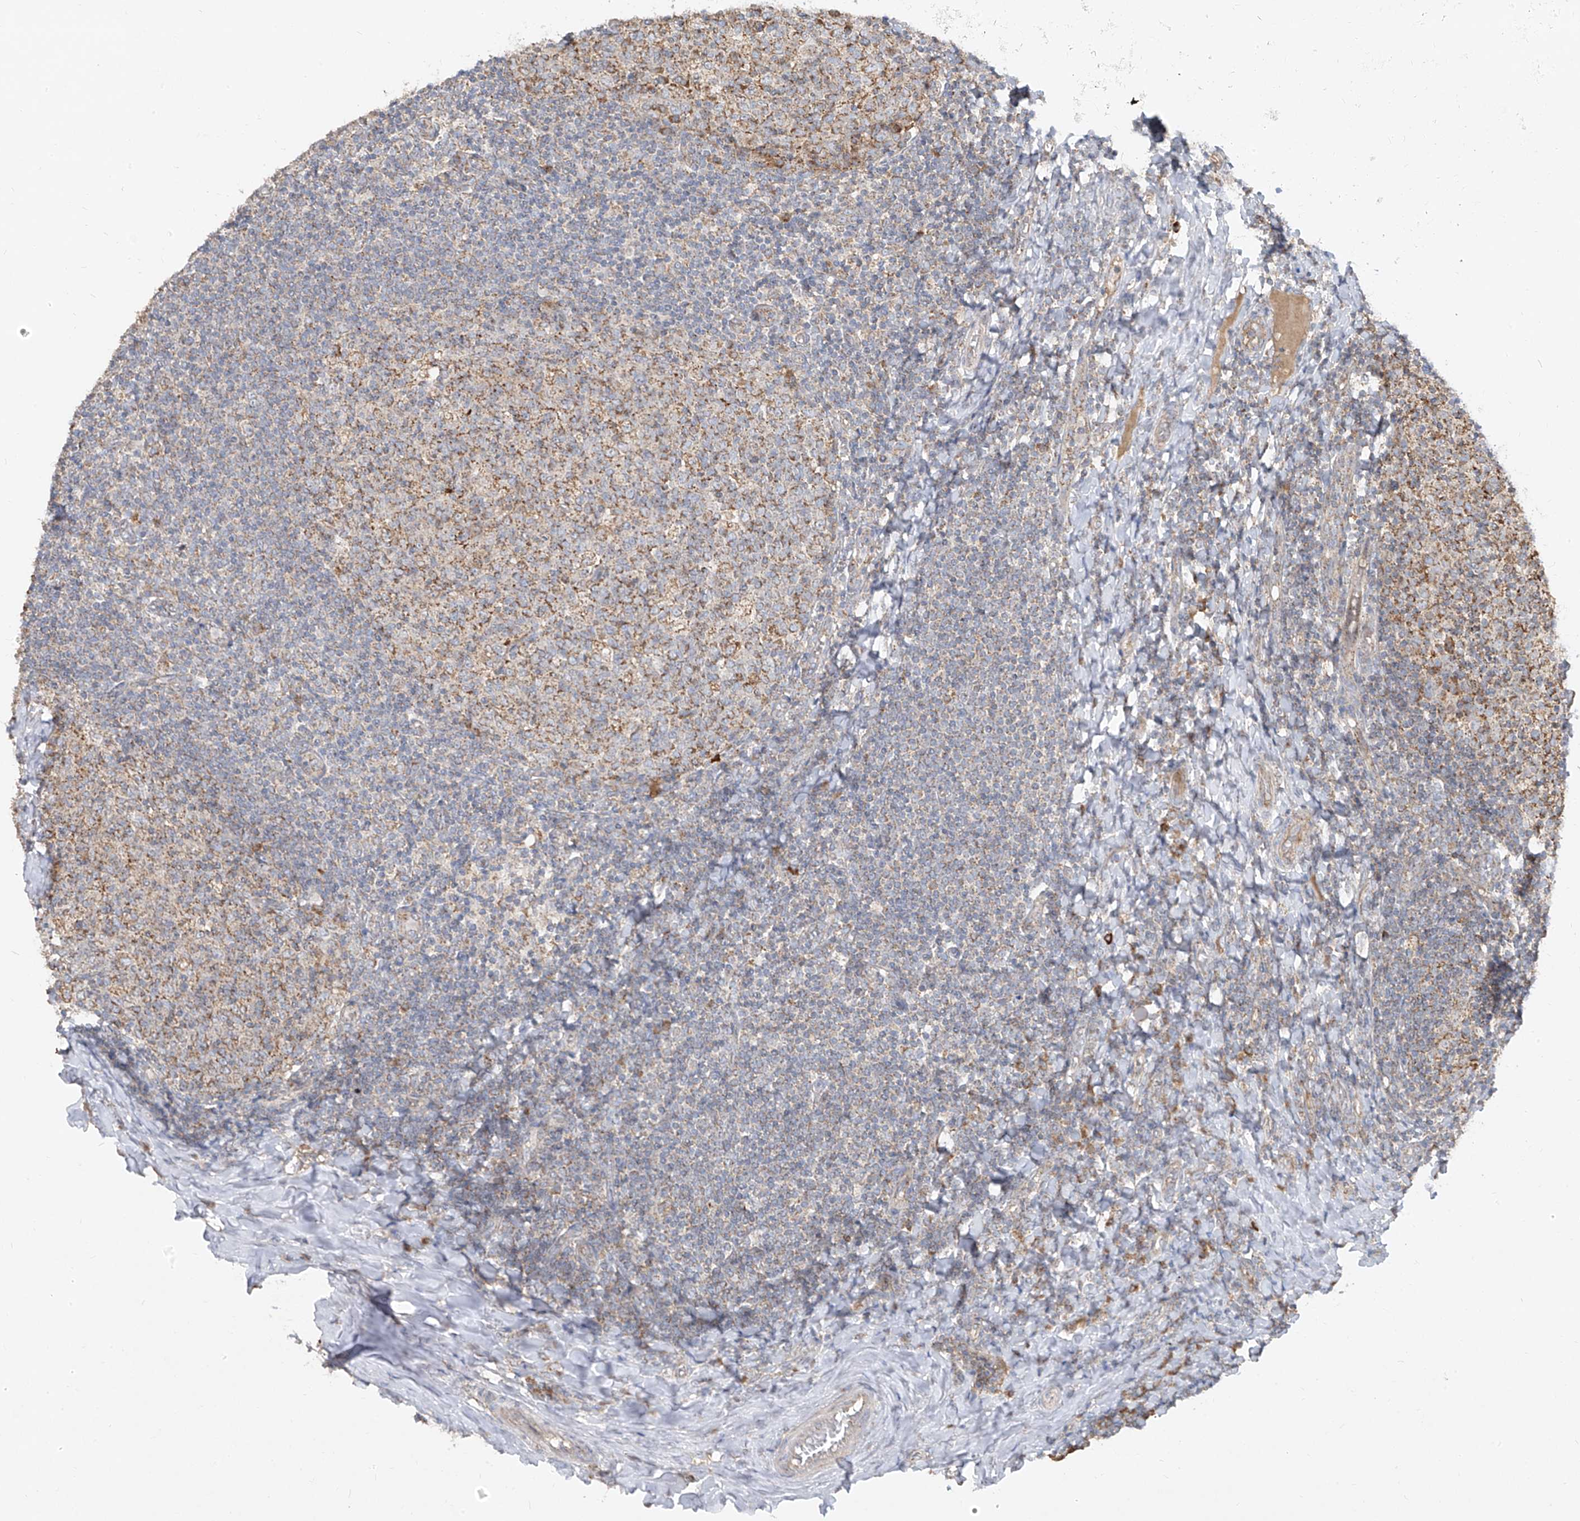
{"staining": {"intensity": "moderate", "quantity": "25%-75%", "location": "cytoplasmic/membranous"}, "tissue": "tonsil", "cell_type": "Germinal center cells", "image_type": "normal", "snomed": [{"axis": "morphology", "description": "Normal tissue, NOS"}, {"axis": "topography", "description": "Tonsil"}], "caption": "This is an image of immunohistochemistry (IHC) staining of benign tonsil, which shows moderate expression in the cytoplasmic/membranous of germinal center cells.", "gene": "ABCD3", "patient": {"sex": "female", "age": 19}}